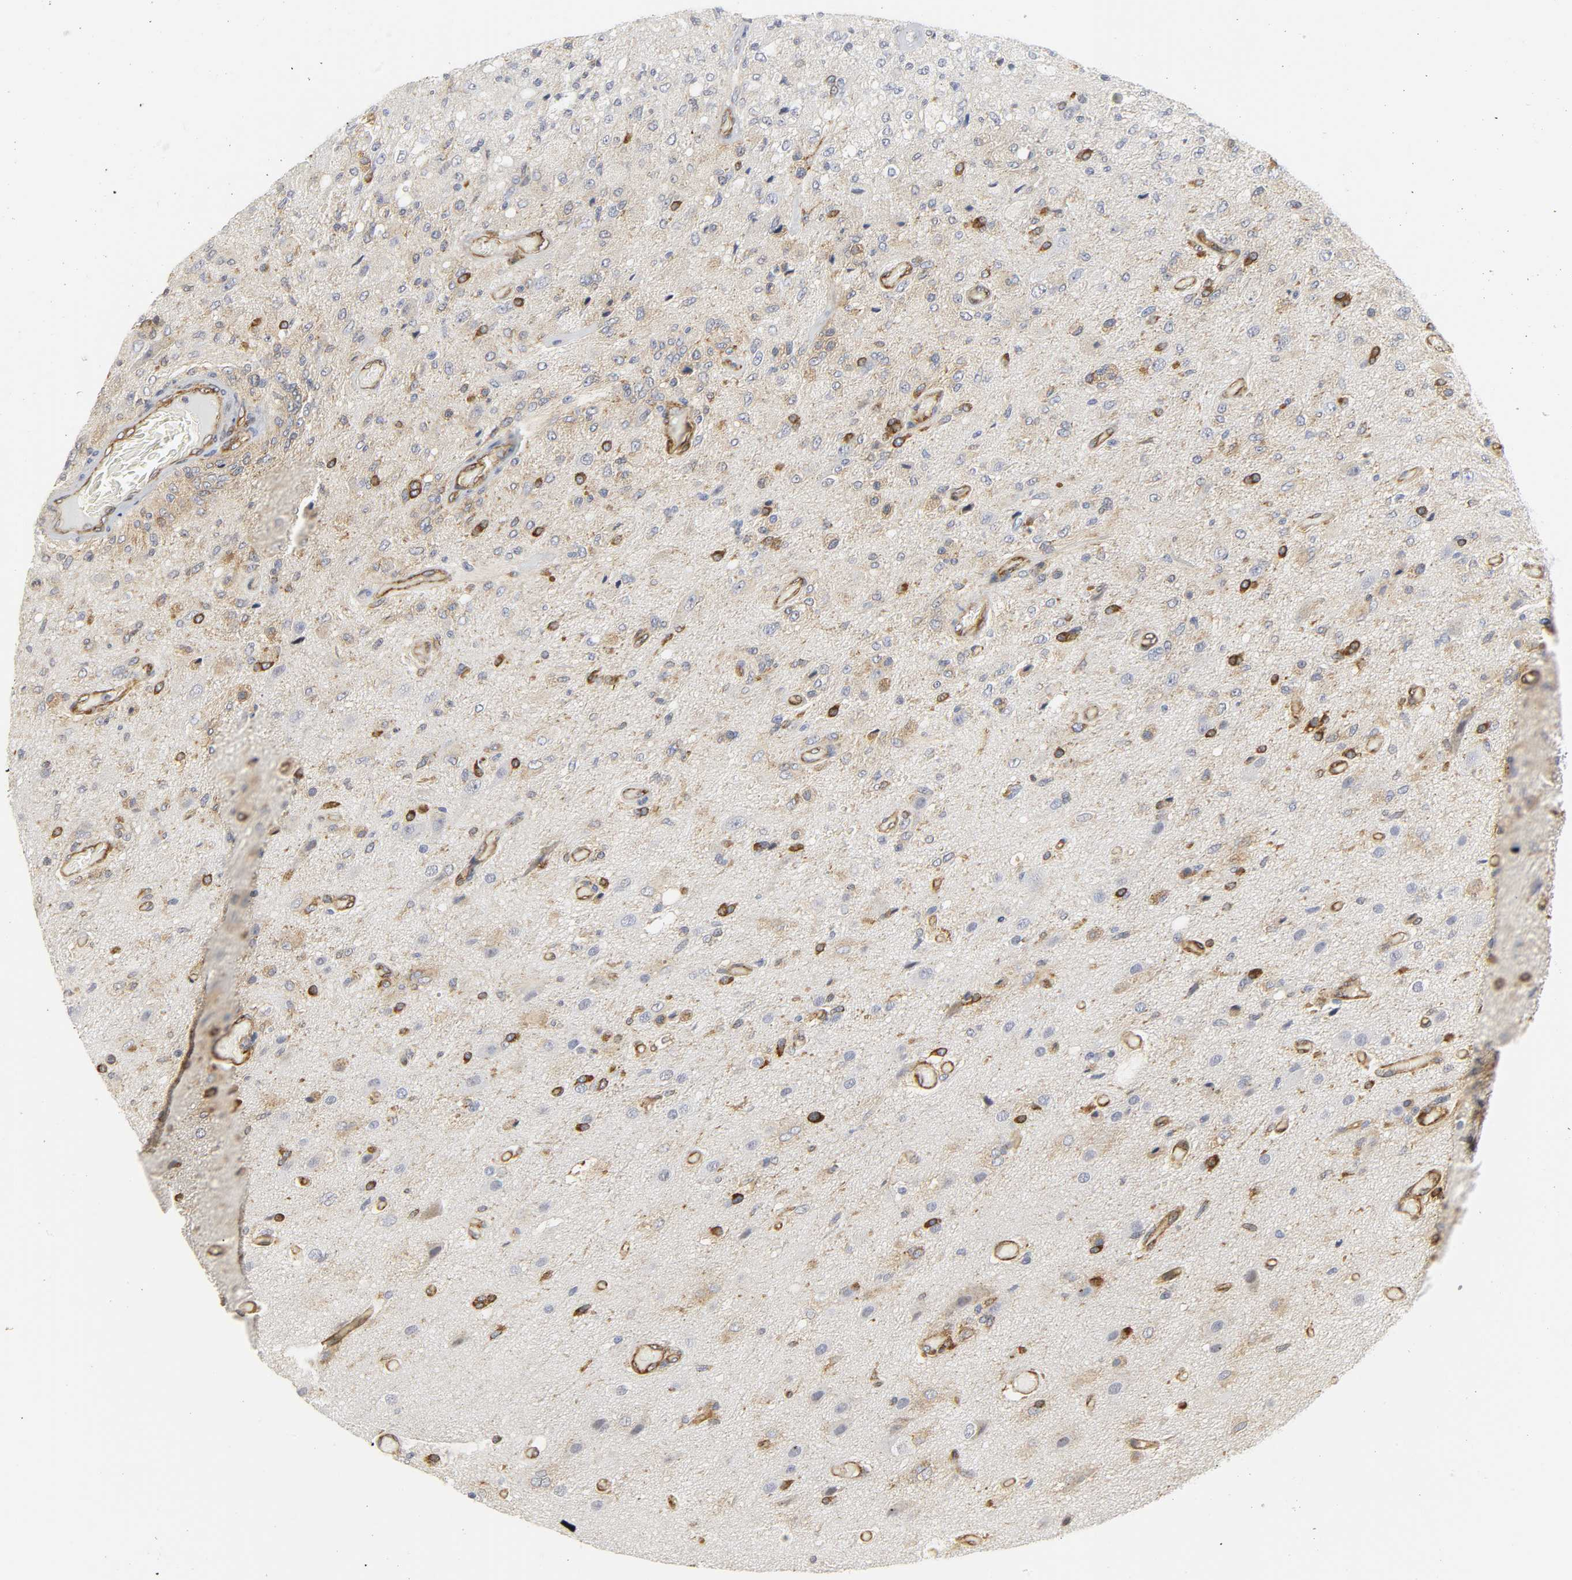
{"staining": {"intensity": "strong", "quantity": "<25%", "location": "cytoplasmic/membranous"}, "tissue": "glioma", "cell_type": "Tumor cells", "image_type": "cancer", "snomed": [{"axis": "morphology", "description": "Normal tissue, NOS"}, {"axis": "morphology", "description": "Glioma, malignant, High grade"}, {"axis": "topography", "description": "Cerebral cortex"}], "caption": "High-magnification brightfield microscopy of glioma stained with DAB (brown) and counterstained with hematoxylin (blue). tumor cells exhibit strong cytoplasmic/membranous positivity is seen in about<25% of cells. Immunohistochemistry (ihc) stains the protein of interest in brown and the nuclei are stained blue.", "gene": "DOCK1", "patient": {"sex": "male", "age": 77}}